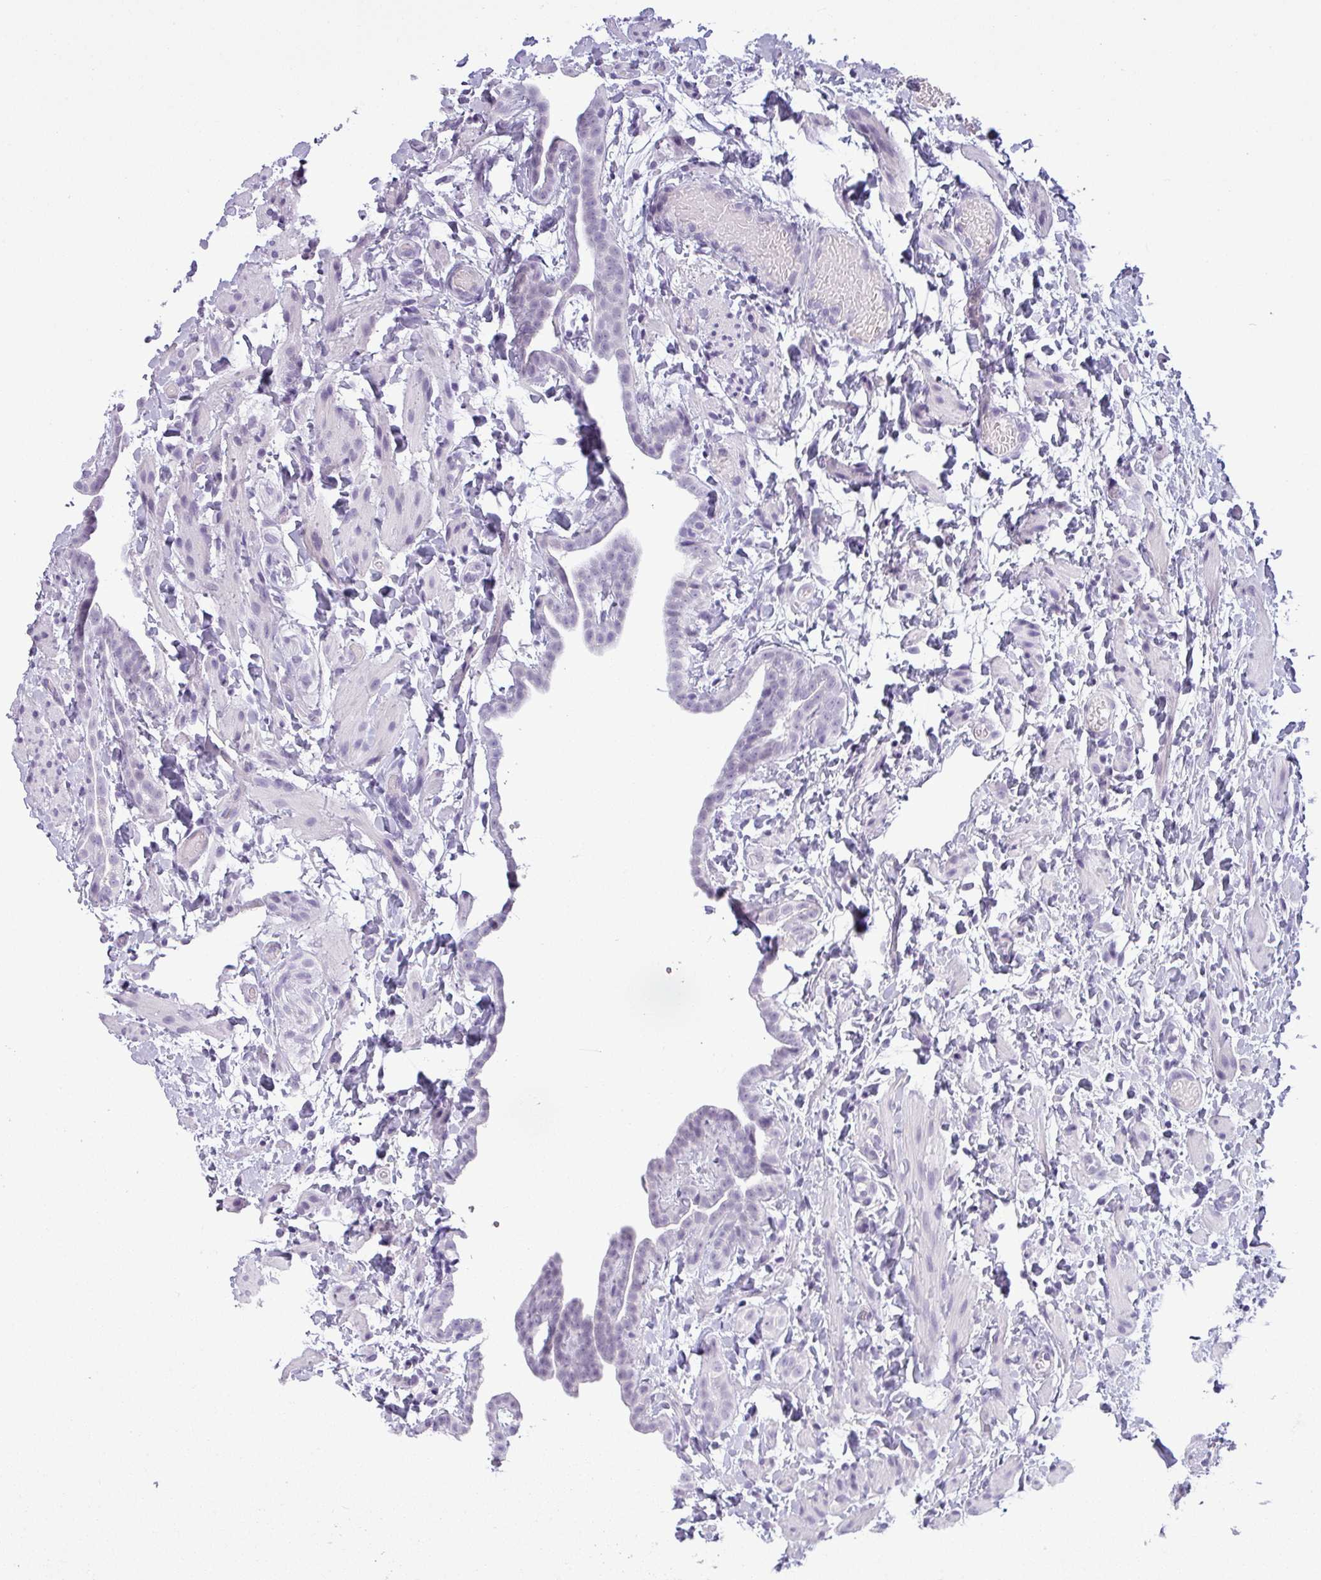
{"staining": {"intensity": "negative", "quantity": "none", "location": "none"}, "tissue": "fallopian tube", "cell_type": "Glandular cells", "image_type": "normal", "snomed": [{"axis": "morphology", "description": "Normal tissue, NOS"}, {"axis": "topography", "description": "Fallopian tube"}], "caption": "A high-resolution image shows immunohistochemistry (IHC) staining of unremarkable fallopian tube, which demonstrates no significant positivity in glandular cells. (Immunohistochemistry, brightfield microscopy, high magnification).", "gene": "CDH16", "patient": {"sex": "female", "age": 37}}